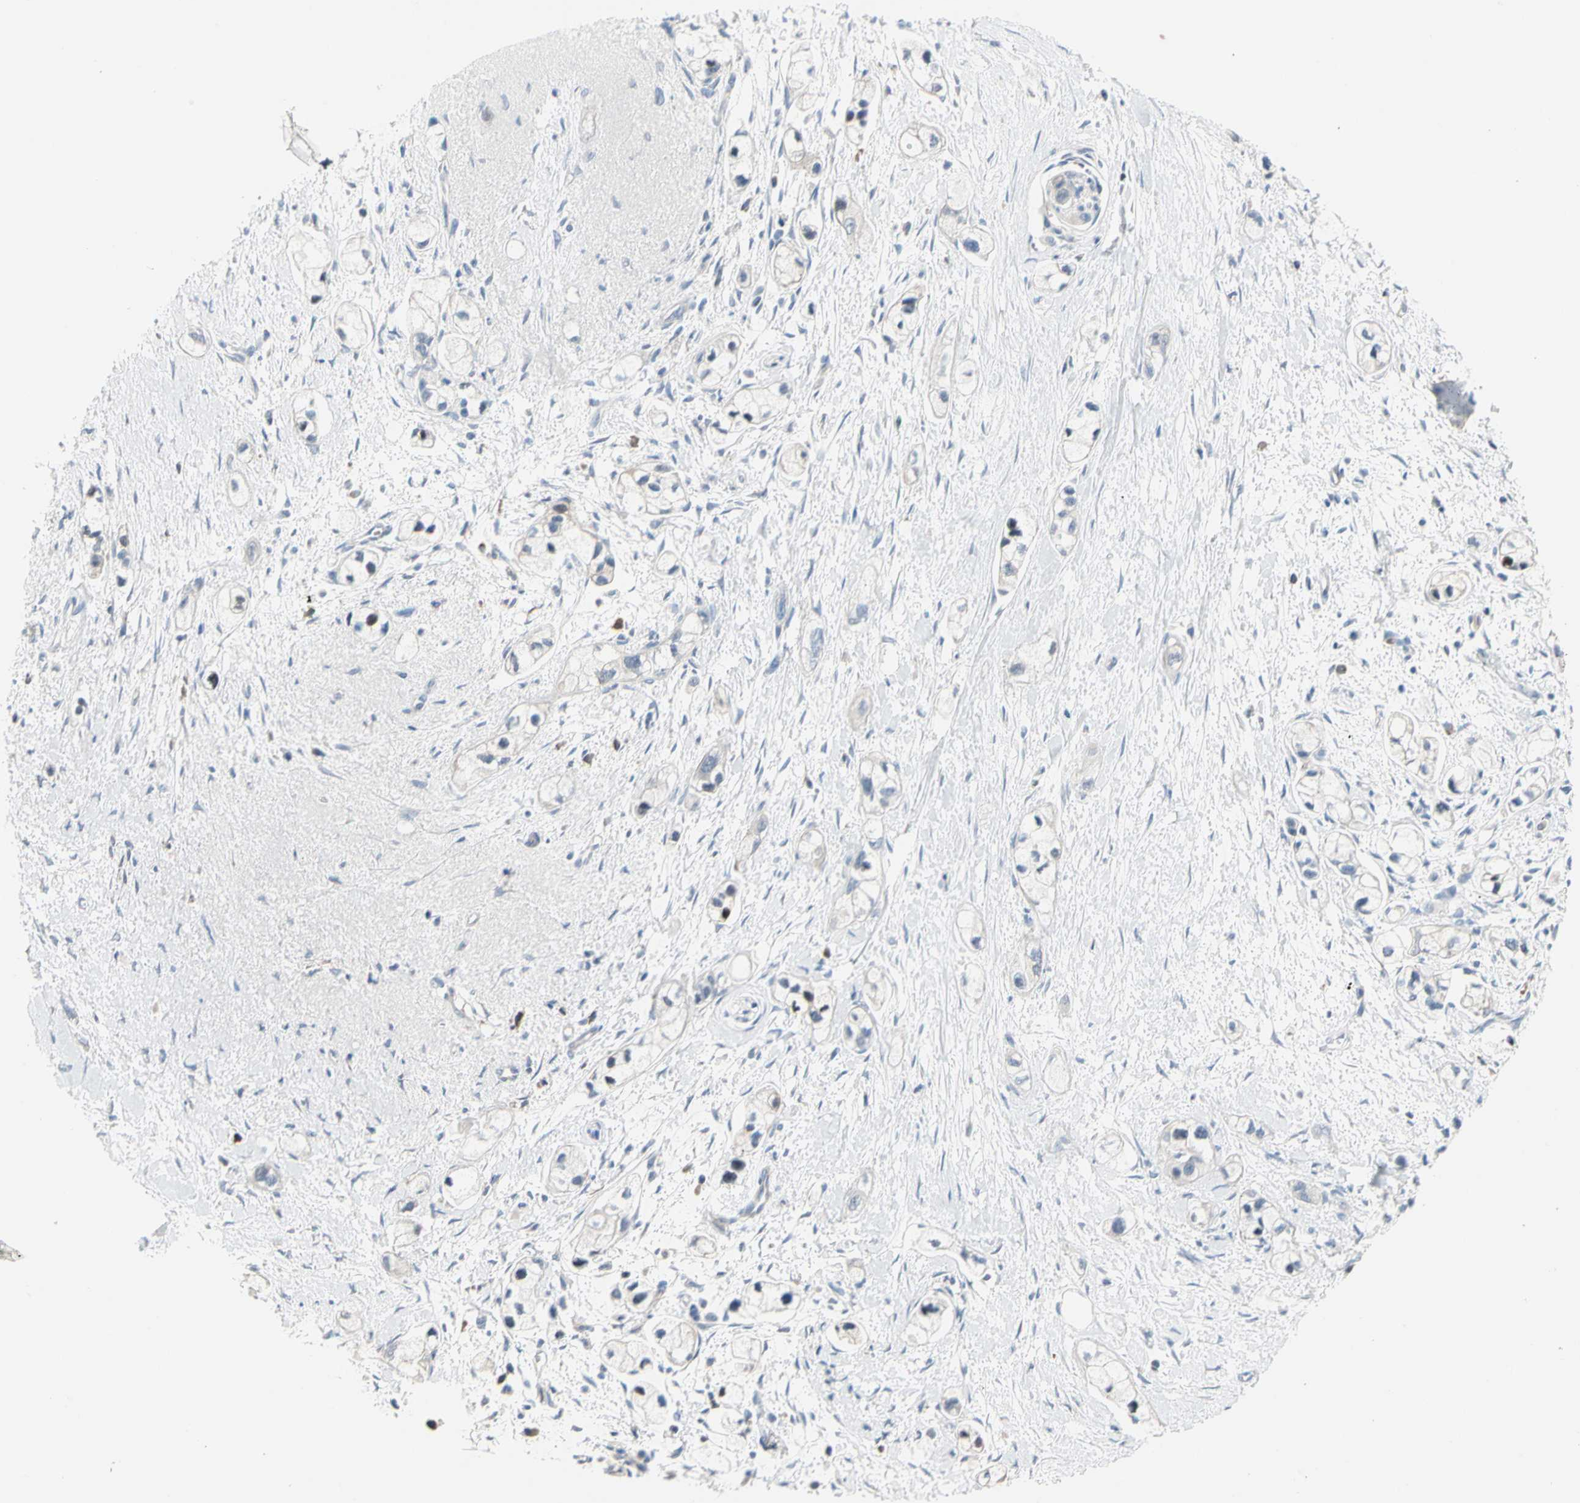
{"staining": {"intensity": "negative", "quantity": "none", "location": "none"}, "tissue": "pancreatic cancer", "cell_type": "Tumor cells", "image_type": "cancer", "snomed": [{"axis": "morphology", "description": "Adenocarcinoma, NOS"}, {"axis": "topography", "description": "Pancreas"}], "caption": "High magnification brightfield microscopy of pancreatic cancer (adenocarcinoma) stained with DAB (3,3'-diaminobenzidine) (brown) and counterstained with hematoxylin (blue): tumor cells show no significant expression. Brightfield microscopy of immunohistochemistry (IHC) stained with DAB (brown) and hematoxylin (blue), captured at high magnification.", "gene": "MAP3K3", "patient": {"sex": "male", "age": 74}}